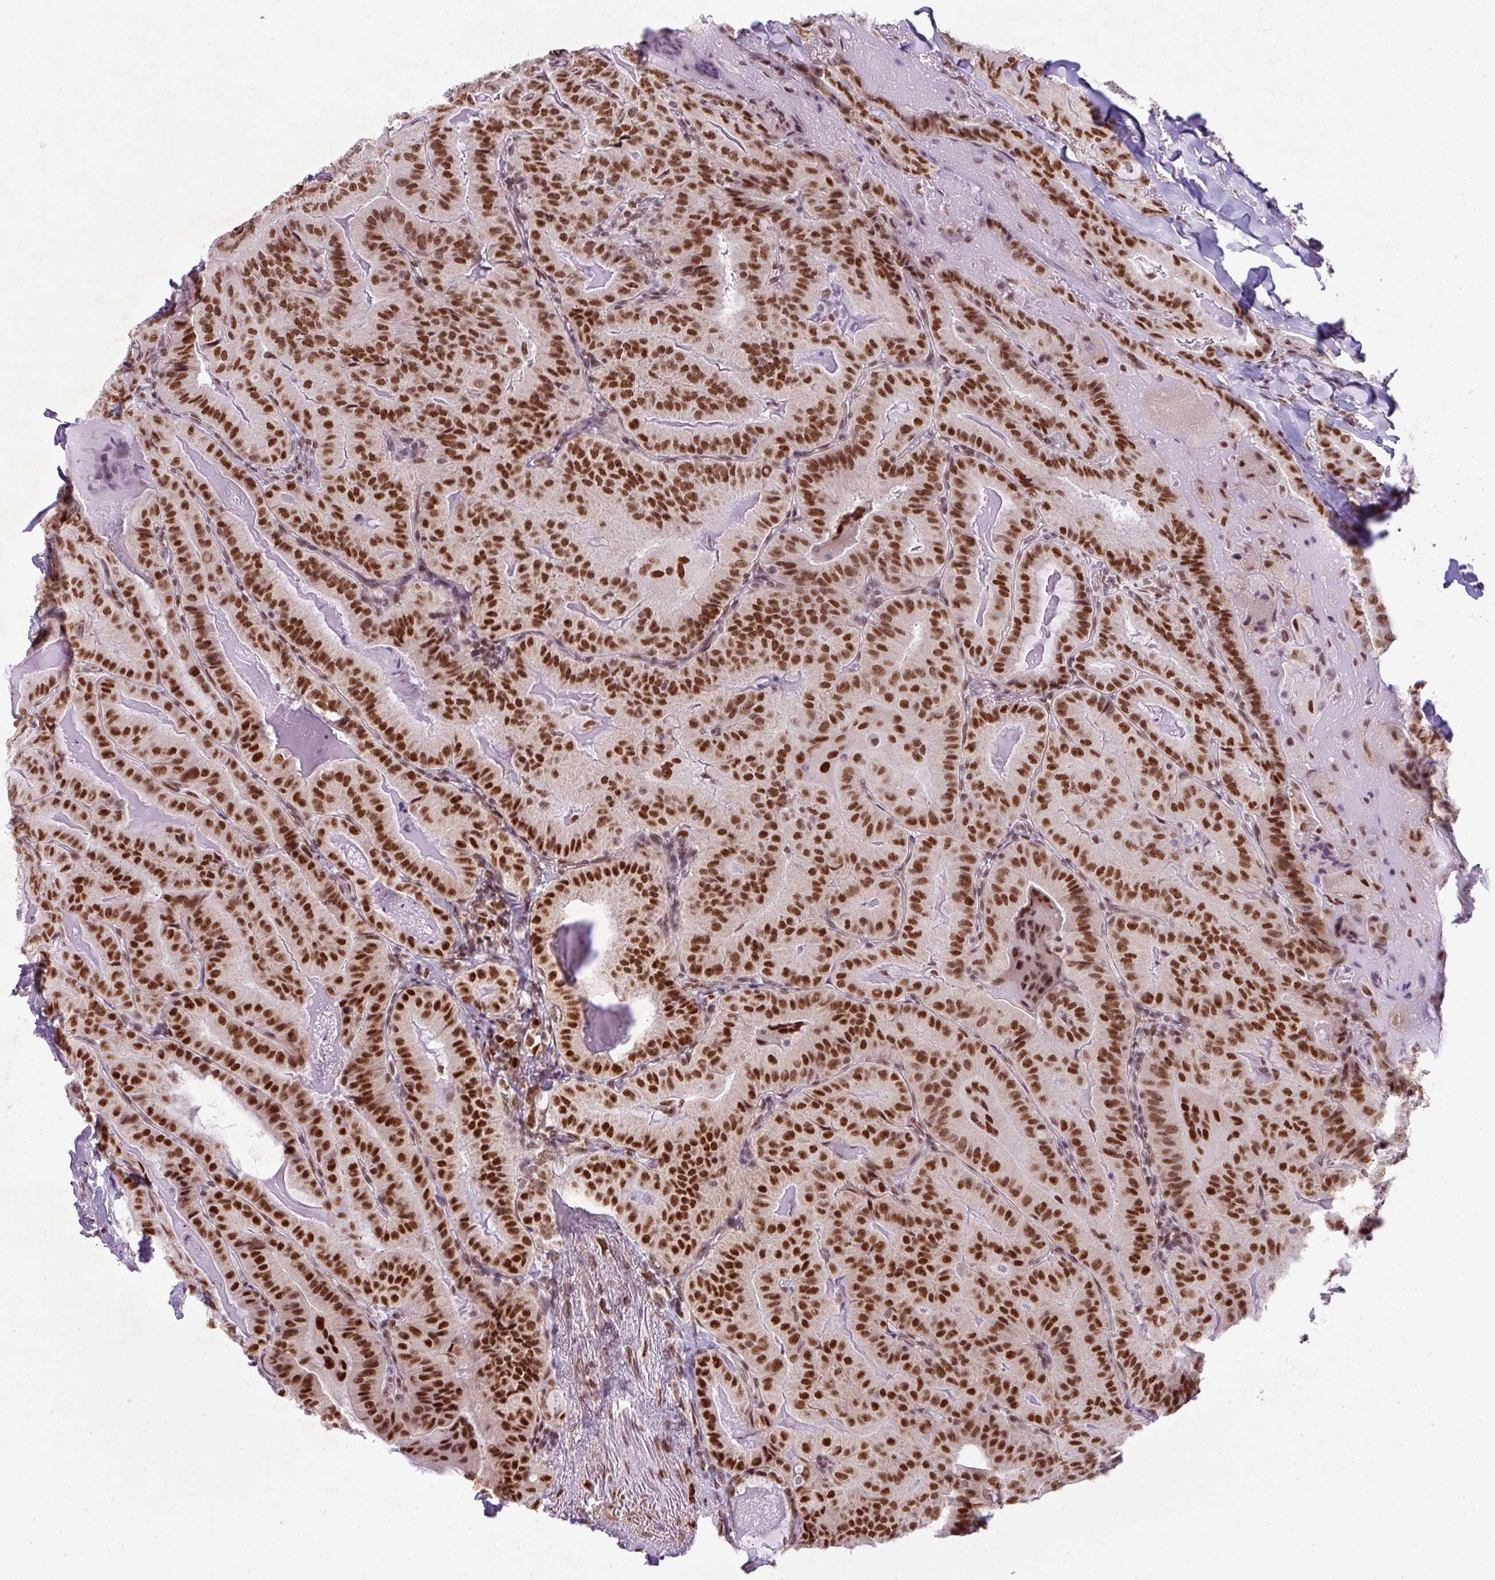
{"staining": {"intensity": "strong", "quantity": ">75%", "location": "nuclear"}, "tissue": "thyroid cancer", "cell_type": "Tumor cells", "image_type": "cancer", "snomed": [{"axis": "morphology", "description": "Papillary adenocarcinoma, NOS"}, {"axis": "topography", "description": "Thyroid gland"}], "caption": "Thyroid cancer stained with a brown dye demonstrates strong nuclear positive expression in about >75% of tumor cells.", "gene": "ARL6IP4", "patient": {"sex": "female", "age": 68}}